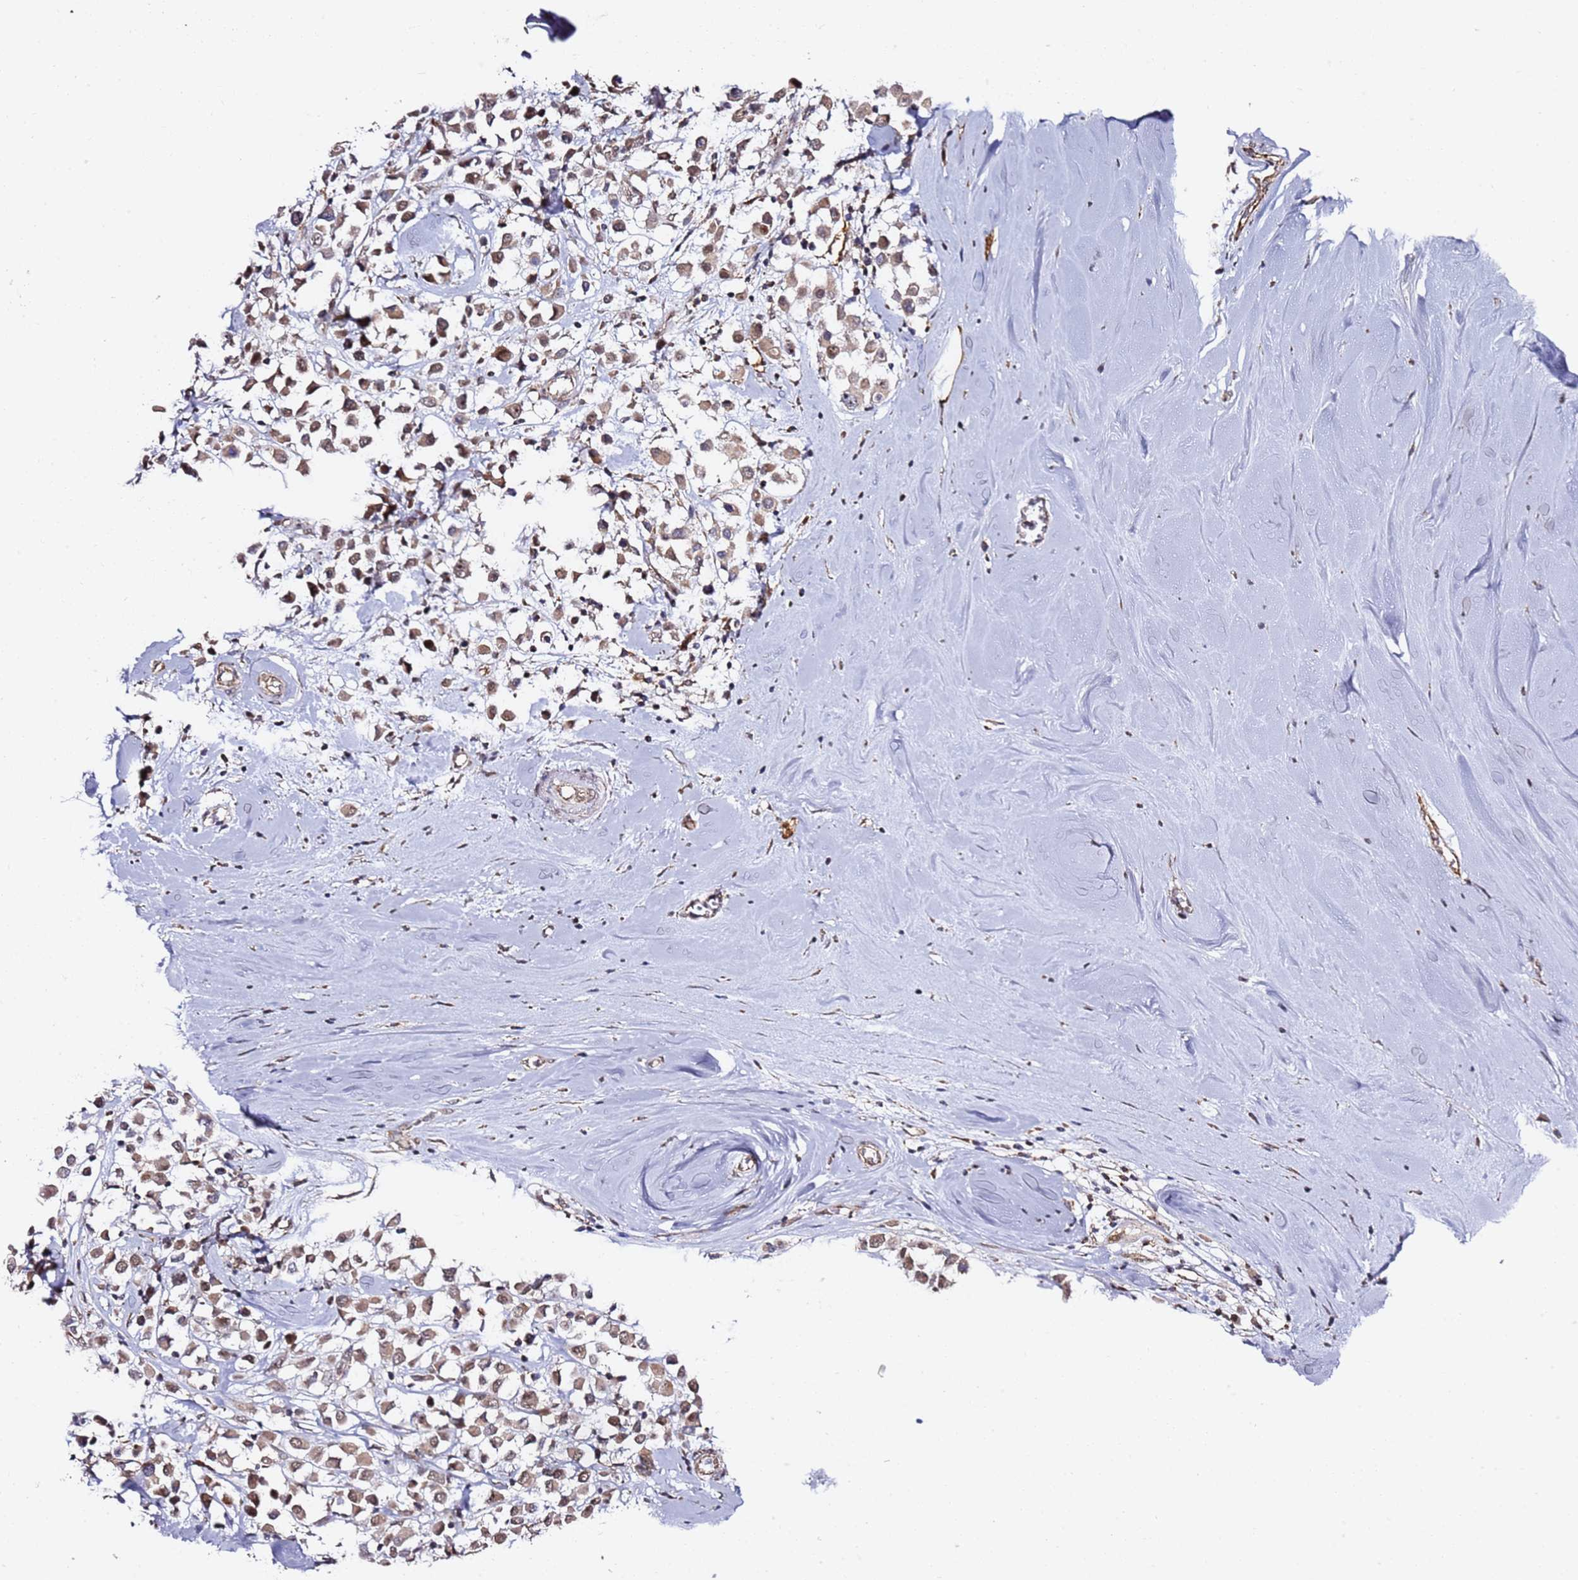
{"staining": {"intensity": "moderate", "quantity": ">75%", "location": "cytoplasmic/membranous,nuclear"}, "tissue": "breast cancer", "cell_type": "Tumor cells", "image_type": "cancer", "snomed": [{"axis": "morphology", "description": "Duct carcinoma"}, {"axis": "topography", "description": "Breast"}], "caption": "Infiltrating ductal carcinoma (breast) stained with a protein marker shows moderate staining in tumor cells.", "gene": "TP53AIP1", "patient": {"sex": "female", "age": 61}}